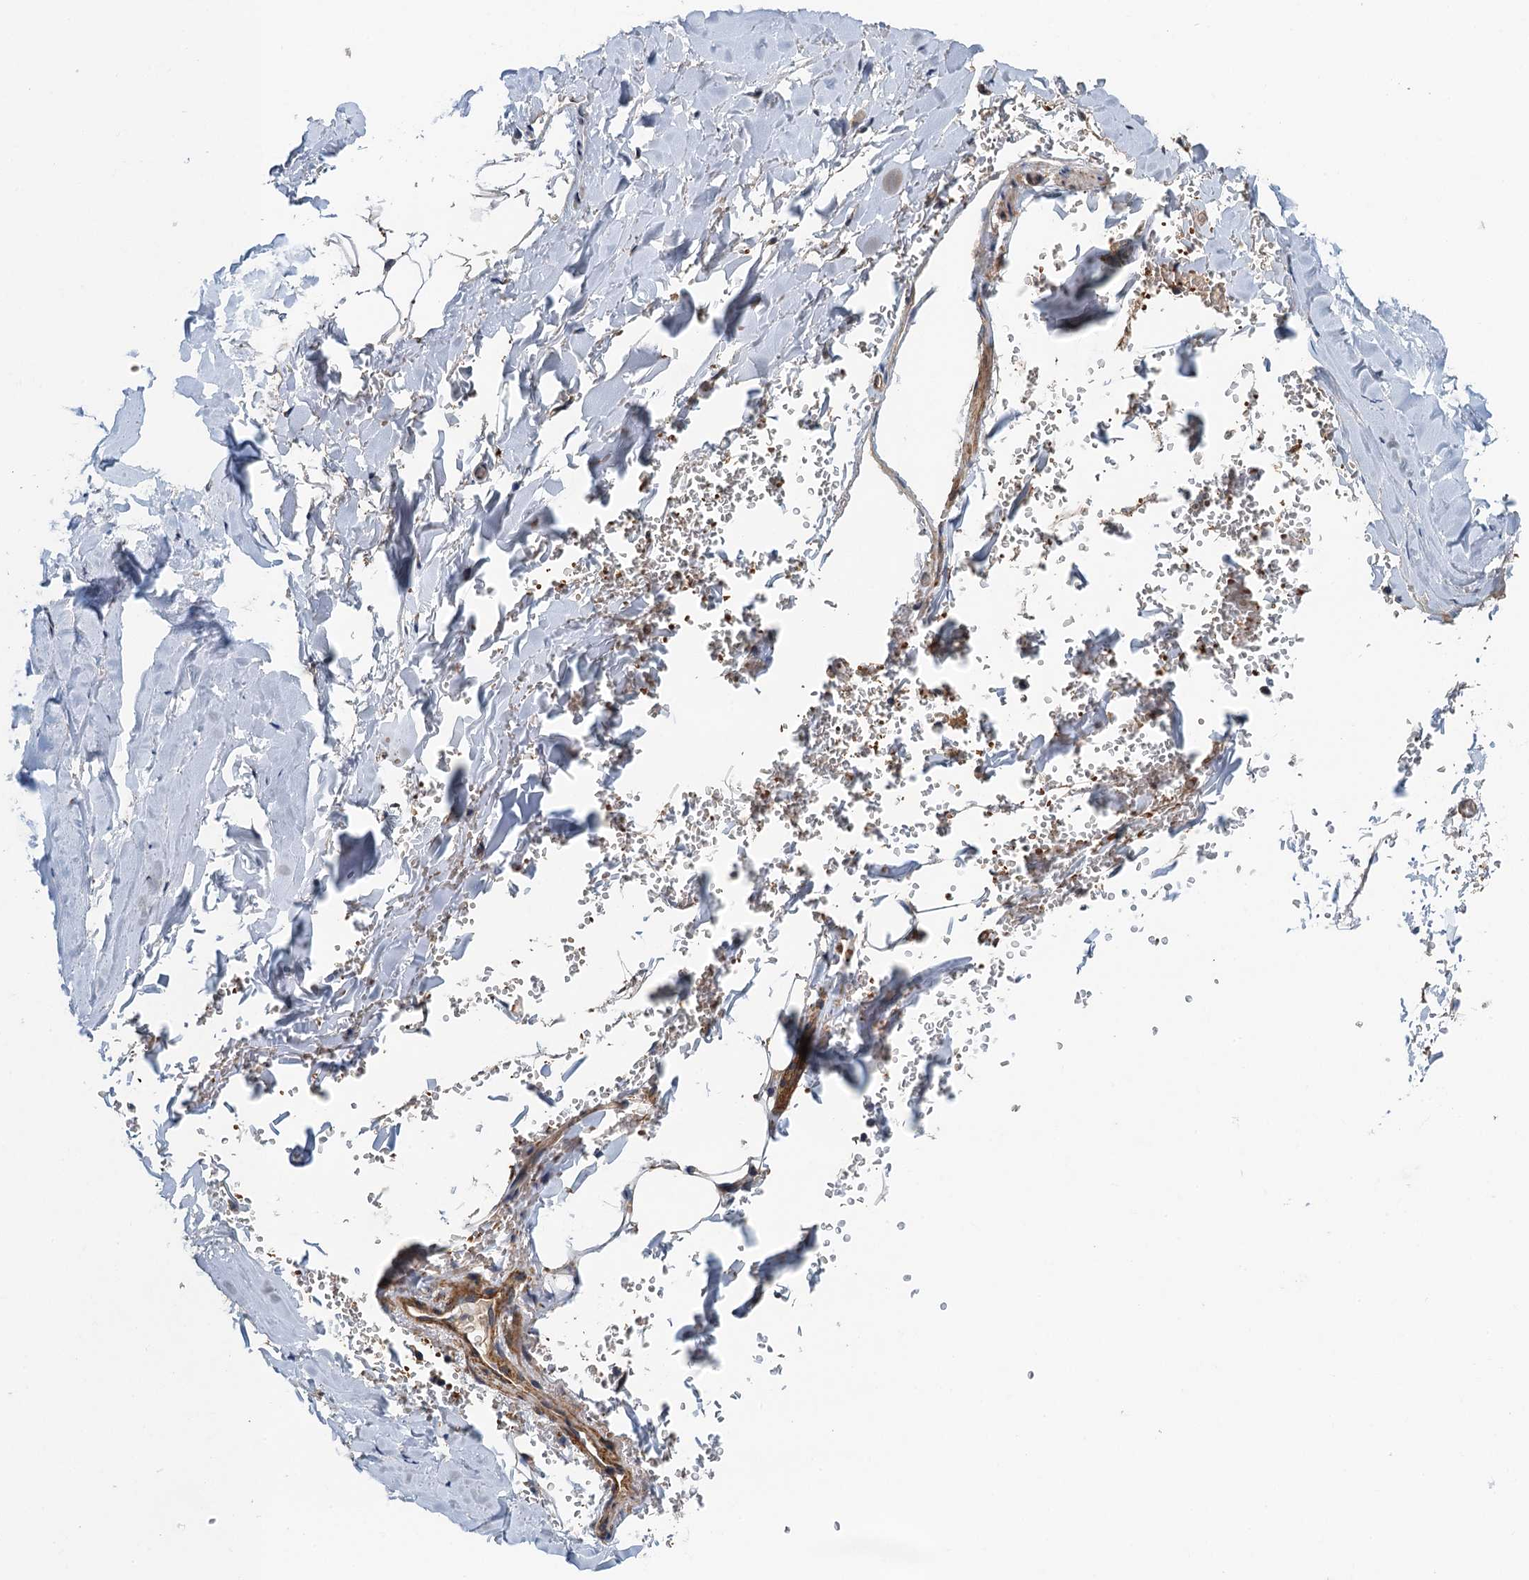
{"staining": {"intensity": "moderate", "quantity": "25%-75%", "location": "cytoplasmic/membranous"}, "tissue": "adipose tissue", "cell_type": "Adipocytes", "image_type": "normal", "snomed": [{"axis": "morphology", "description": "Normal tissue, NOS"}, {"axis": "topography", "description": "Cartilage tissue"}], "caption": "Immunohistochemical staining of benign adipose tissue exhibits moderate cytoplasmic/membranous protein expression in approximately 25%-75% of adipocytes. The protein of interest is stained brown, and the nuclei are stained in blue (DAB IHC with brightfield microscopy, high magnification).", "gene": "RSAD2", "patient": {"sex": "female", "age": 63}}